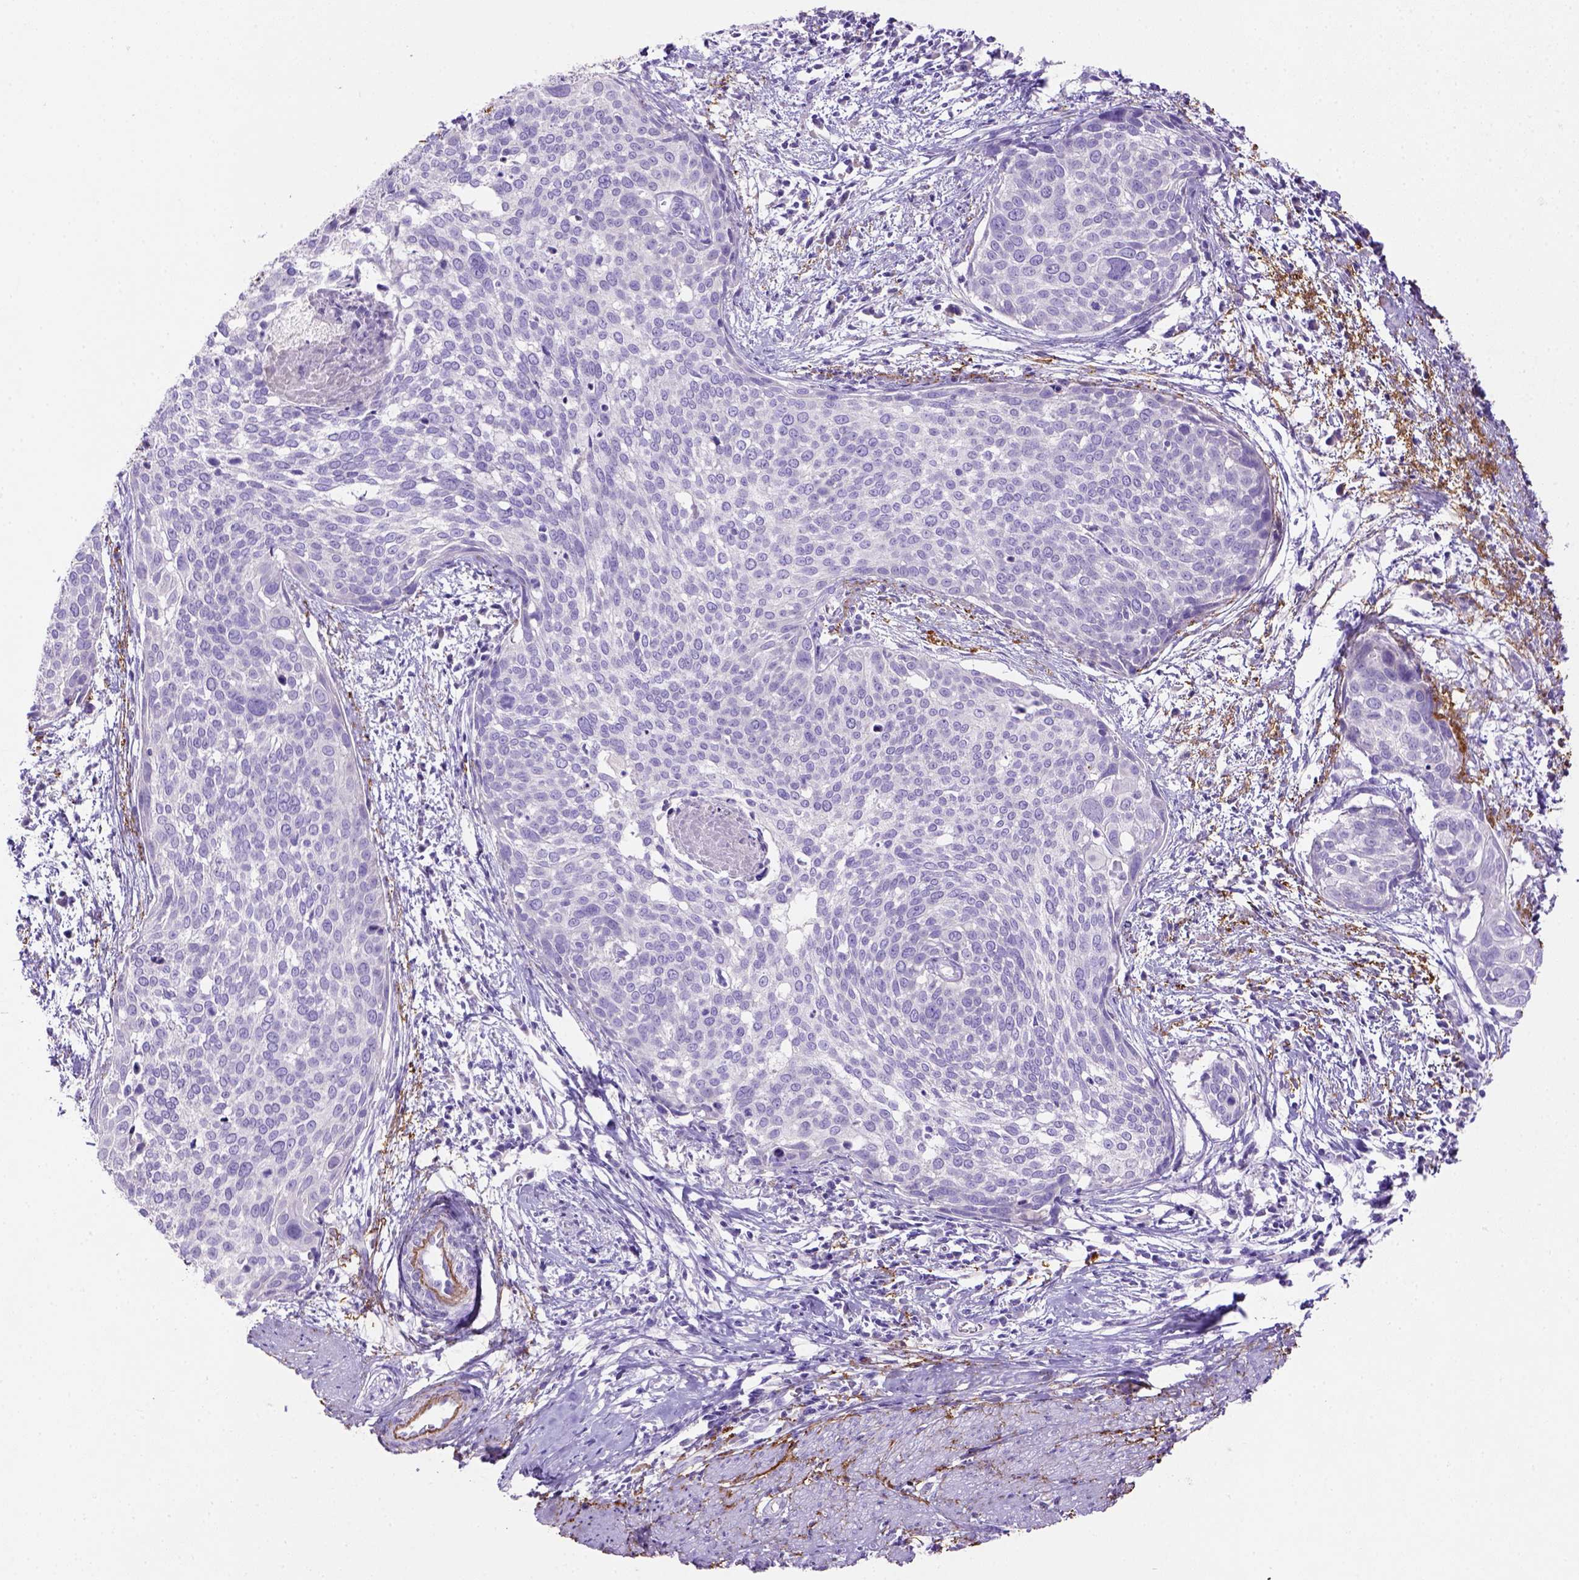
{"staining": {"intensity": "negative", "quantity": "none", "location": "none"}, "tissue": "cervical cancer", "cell_type": "Tumor cells", "image_type": "cancer", "snomed": [{"axis": "morphology", "description": "Squamous cell carcinoma, NOS"}, {"axis": "topography", "description": "Cervix"}], "caption": "A high-resolution image shows IHC staining of cervical squamous cell carcinoma, which exhibits no significant staining in tumor cells.", "gene": "SIRPD", "patient": {"sex": "female", "age": 39}}